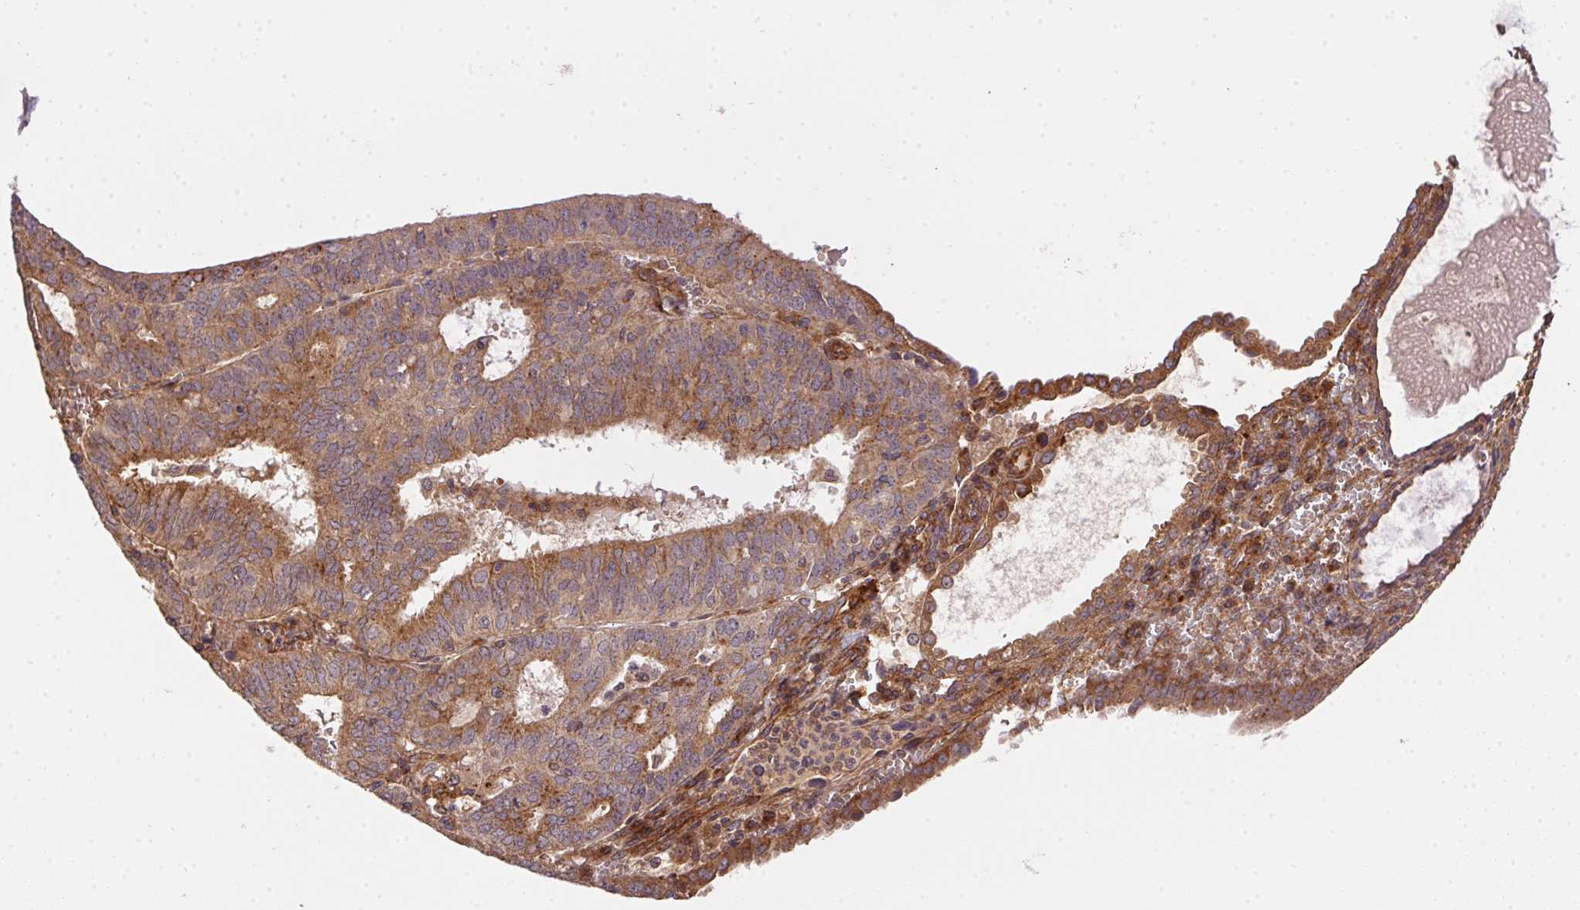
{"staining": {"intensity": "moderate", "quantity": ">75%", "location": "cytoplasmic/membranous"}, "tissue": "cervical cancer", "cell_type": "Tumor cells", "image_type": "cancer", "snomed": [{"axis": "morphology", "description": "Adenocarcinoma, NOS"}, {"axis": "topography", "description": "Cervix"}], "caption": "Tumor cells demonstrate moderate cytoplasmic/membranous positivity in about >75% of cells in adenocarcinoma (cervical).", "gene": "USE1", "patient": {"sex": "female", "age": 56}}